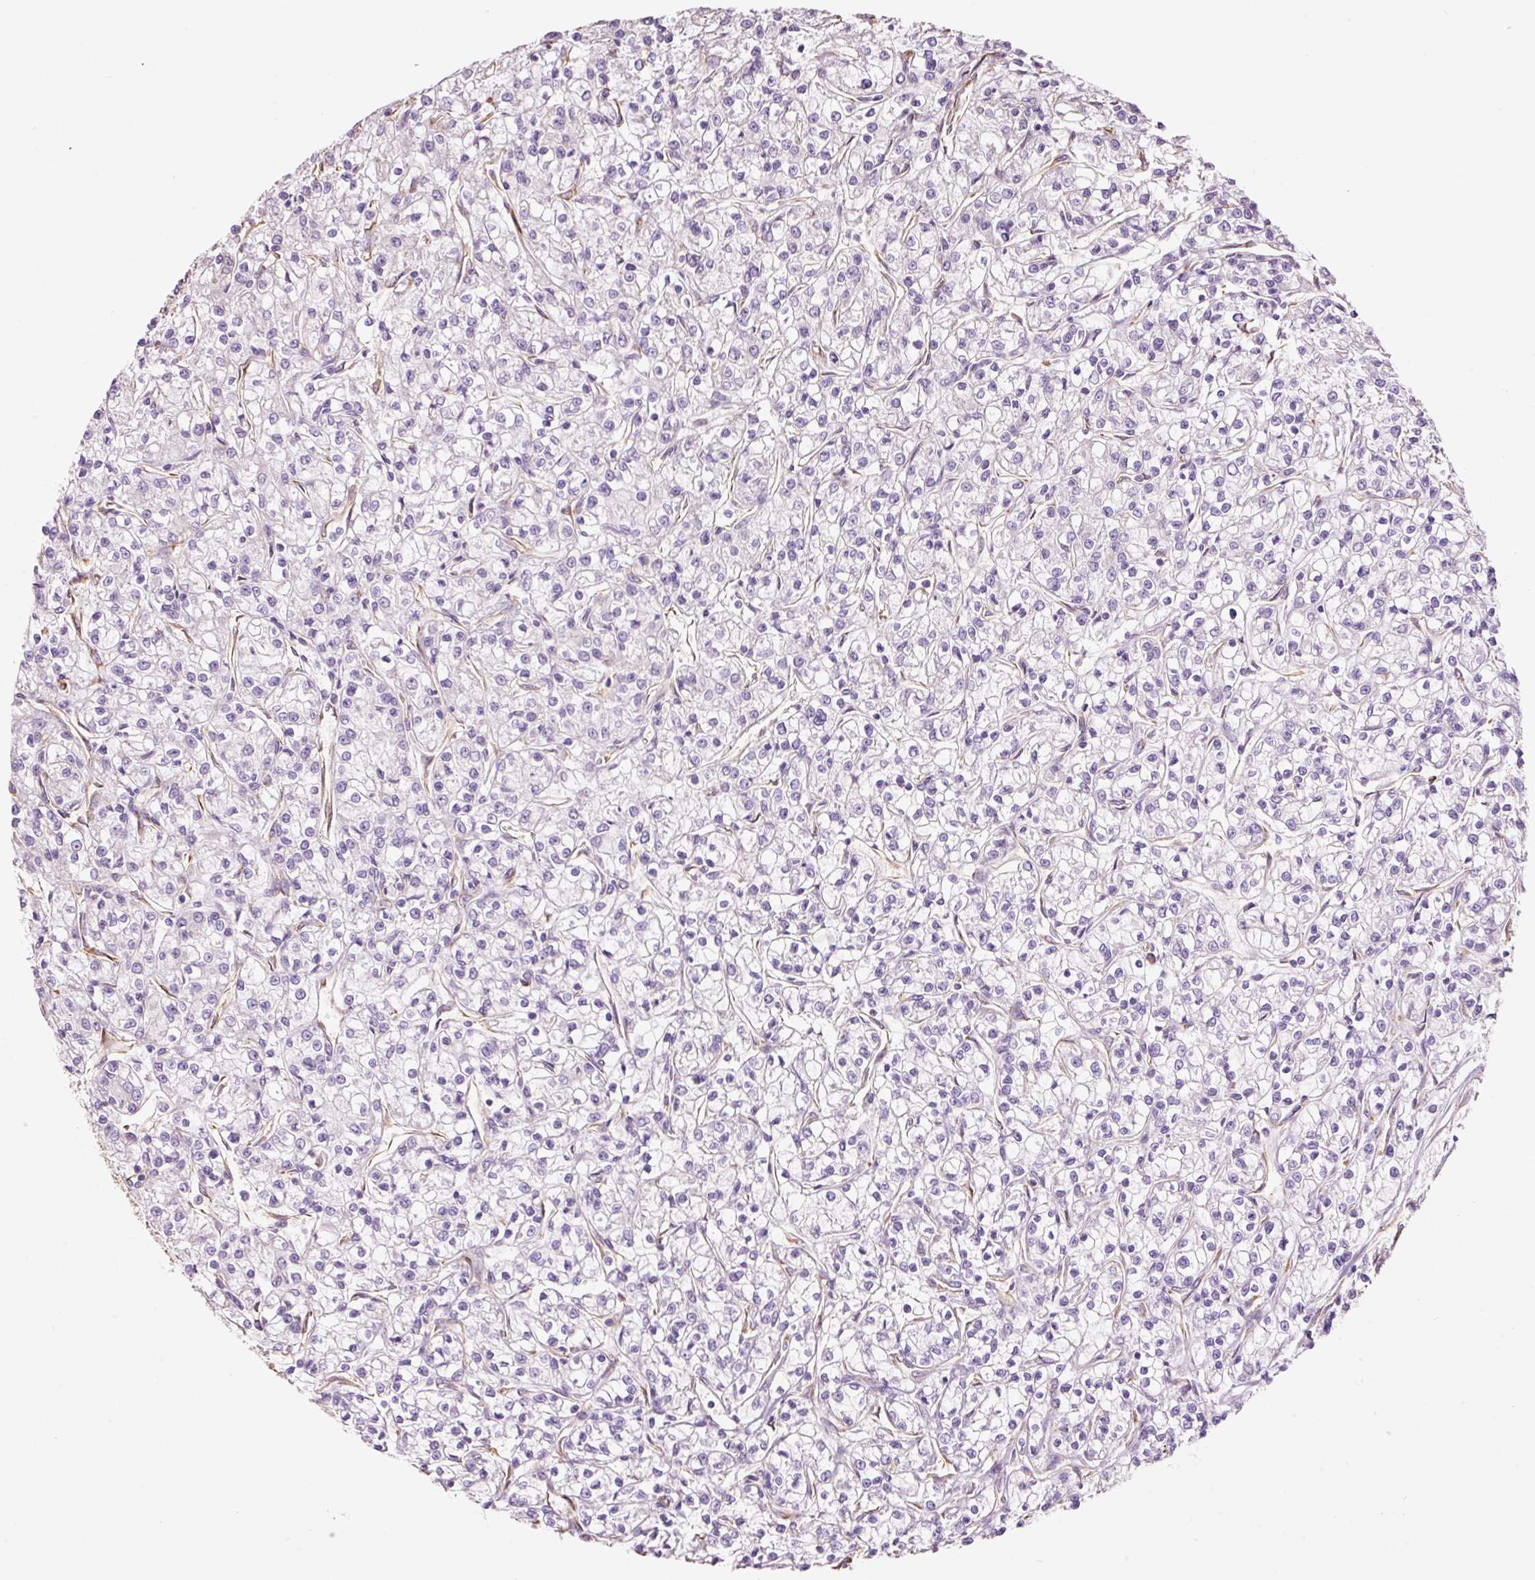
{"staining": {"intensity": "negative", "quantity": "none", "location": "none"}, "tissue": "renal cancer", "cell_type": "Tumor cells", "image_type": "cancer", "snomed": [{"axis": "morphology", "description": "Adenocarcinoma, NOS"}, {"axis": "topography", "description": "Kidney"}], "caption": "High power microscopy micrograph of an IHC micrograph of renal adenocarcinoma, revealing no significant staining in tumor cells.", "gene": "GCG", "patient": {"sex": "female", "age": 59}}